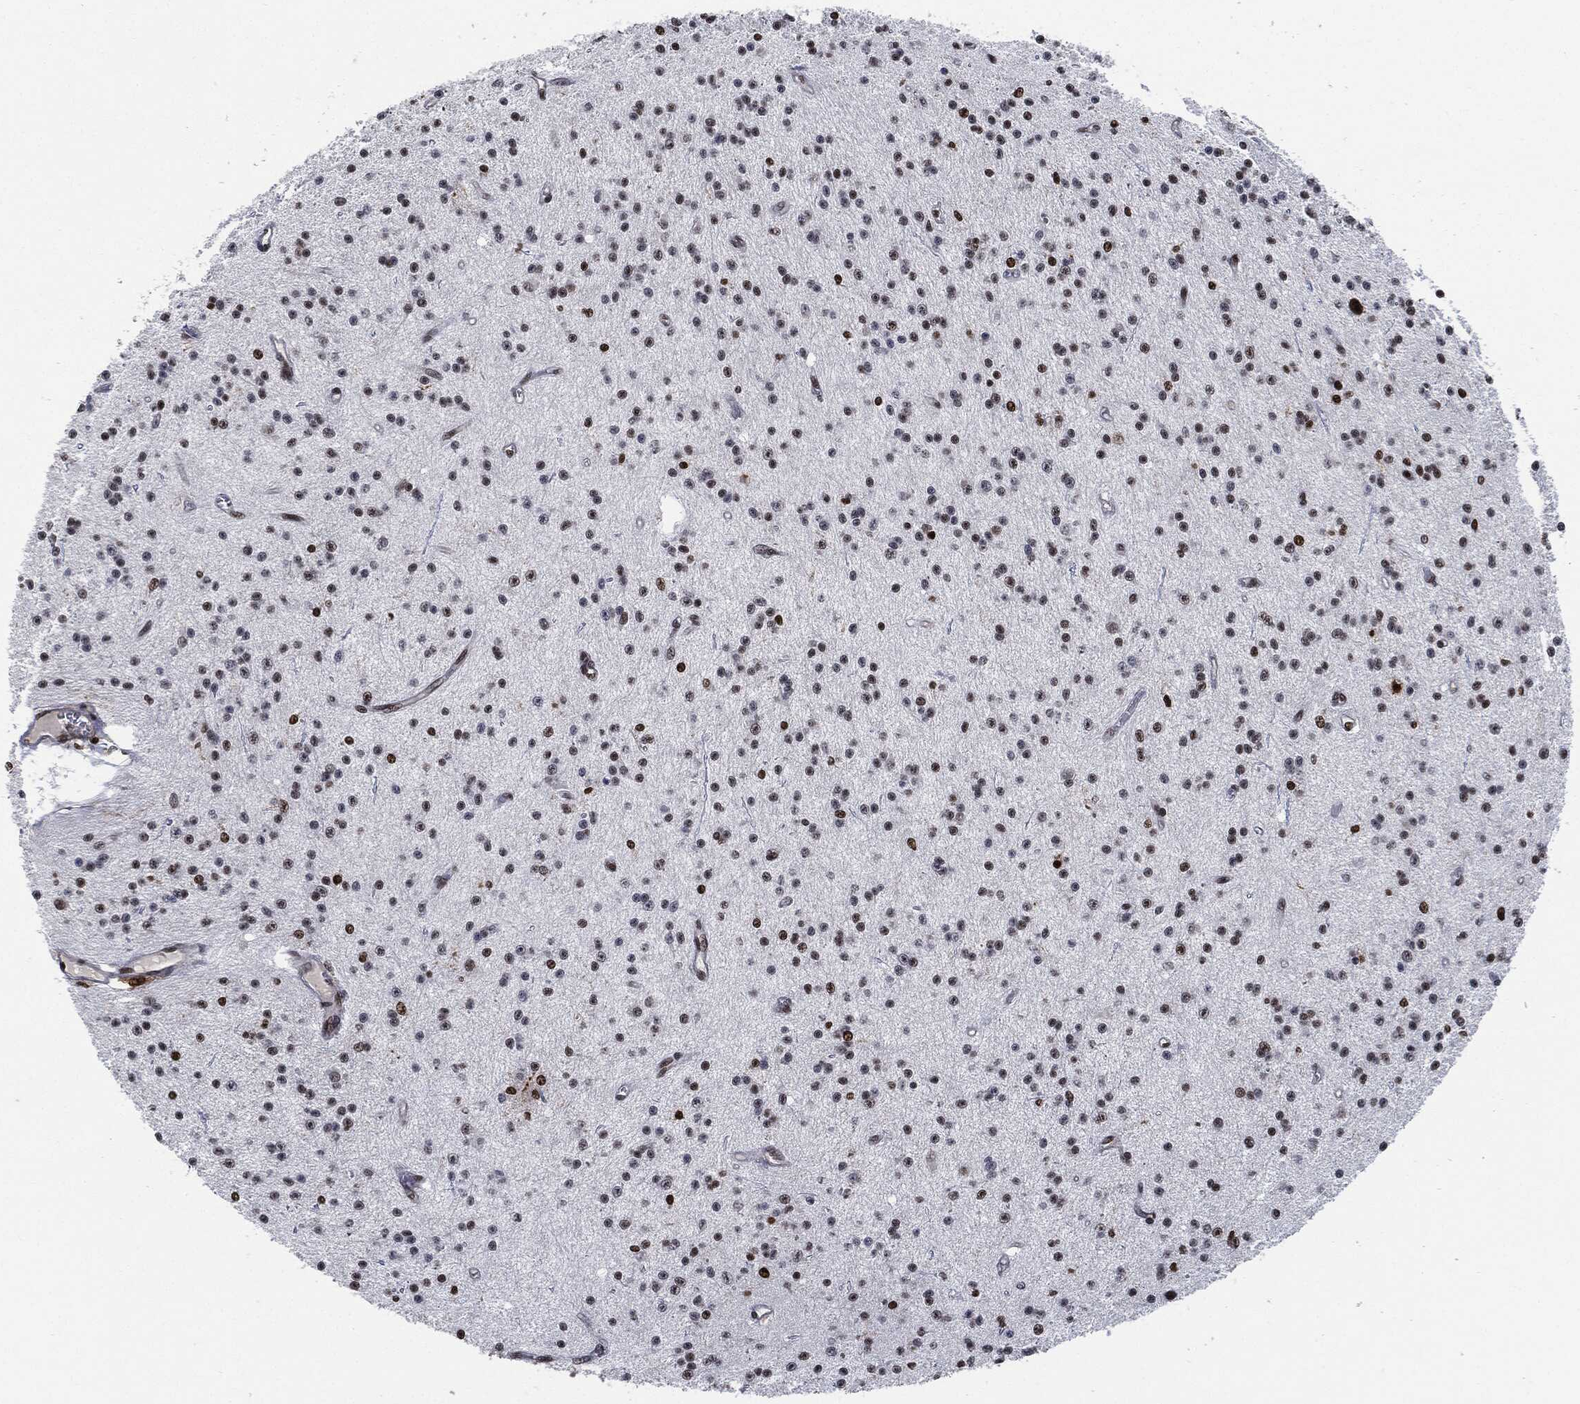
{"staining": {"intensity": "strong", "quantity": ">75%", "location": "nuclear"}, "tissue": "glioma", "cell_type": "Tumor cells", "image_type": "cancer", "snomed": [{"axis": "morphology", "description": "Glioma, malignant, Low grade"}, {"axis": "topography", "description": "Brain"}], "caption": "A brown stain highlights strong nuclear positivity of a protein in human glioma tumor cells.", "gene": "PCNA", "patient": {"sex": "male", "age": 27}}